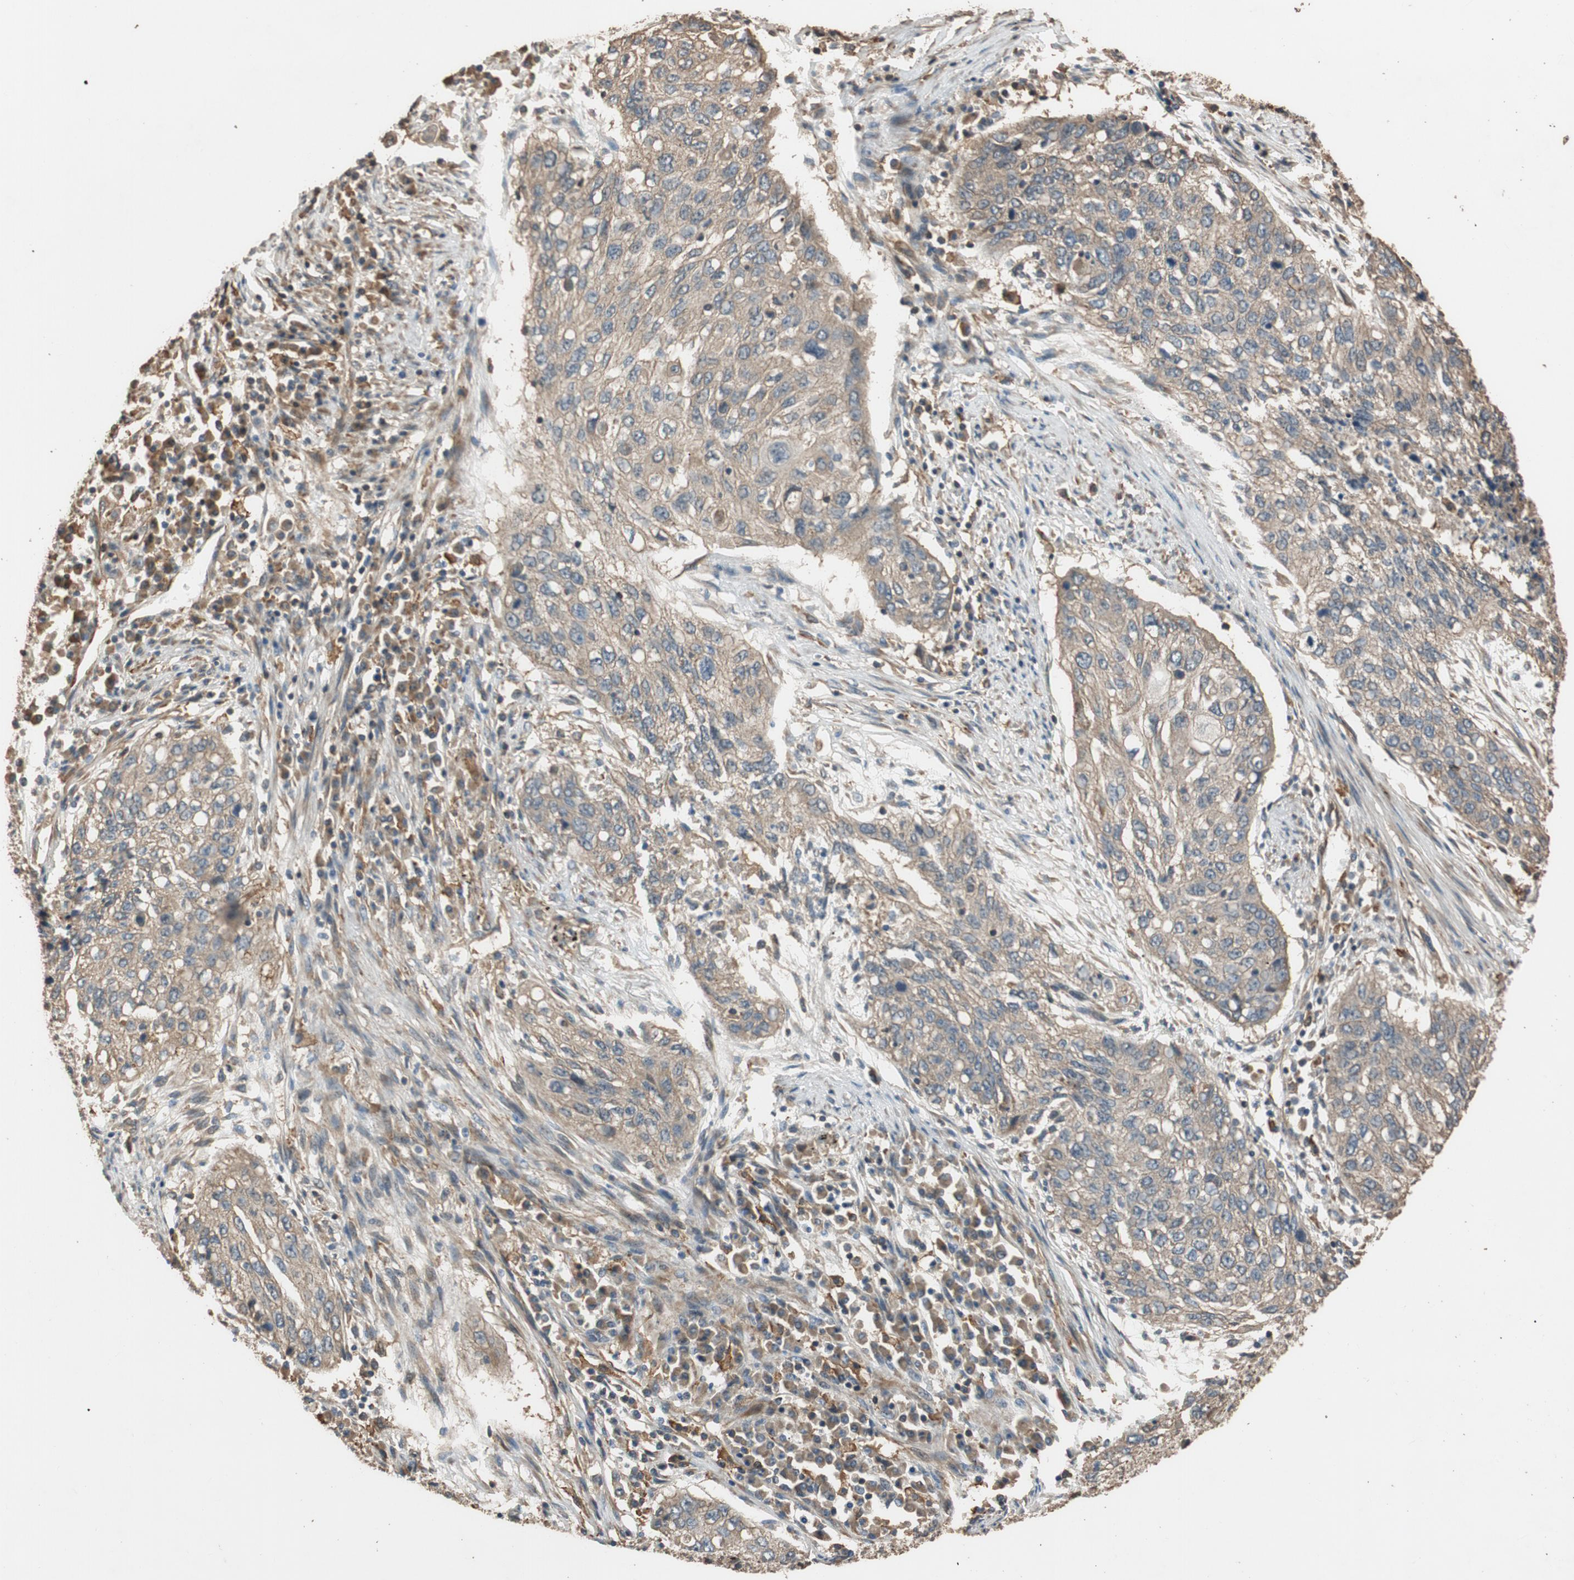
{"staining": {"intensity": "weak", "quantity": ">75%", "location": "cytoplasmic/membranous"}, "tissue": "lung cancer", "cell_type": "Tumor cells", "image_type": "cancer", "snomed": [{"axis": "morphology", "description": "Squamous cell carcinoma, NOS"}, {"axis": "topography", "description": "Lung"}], "caption": "The image demonstrates staining of lung cancer, revealing weak cytoplasmic/membranous protein staining (brown color) within tumor cells.", "gene": "MST1R", "patient": {"sex": "female", "age": 63}}